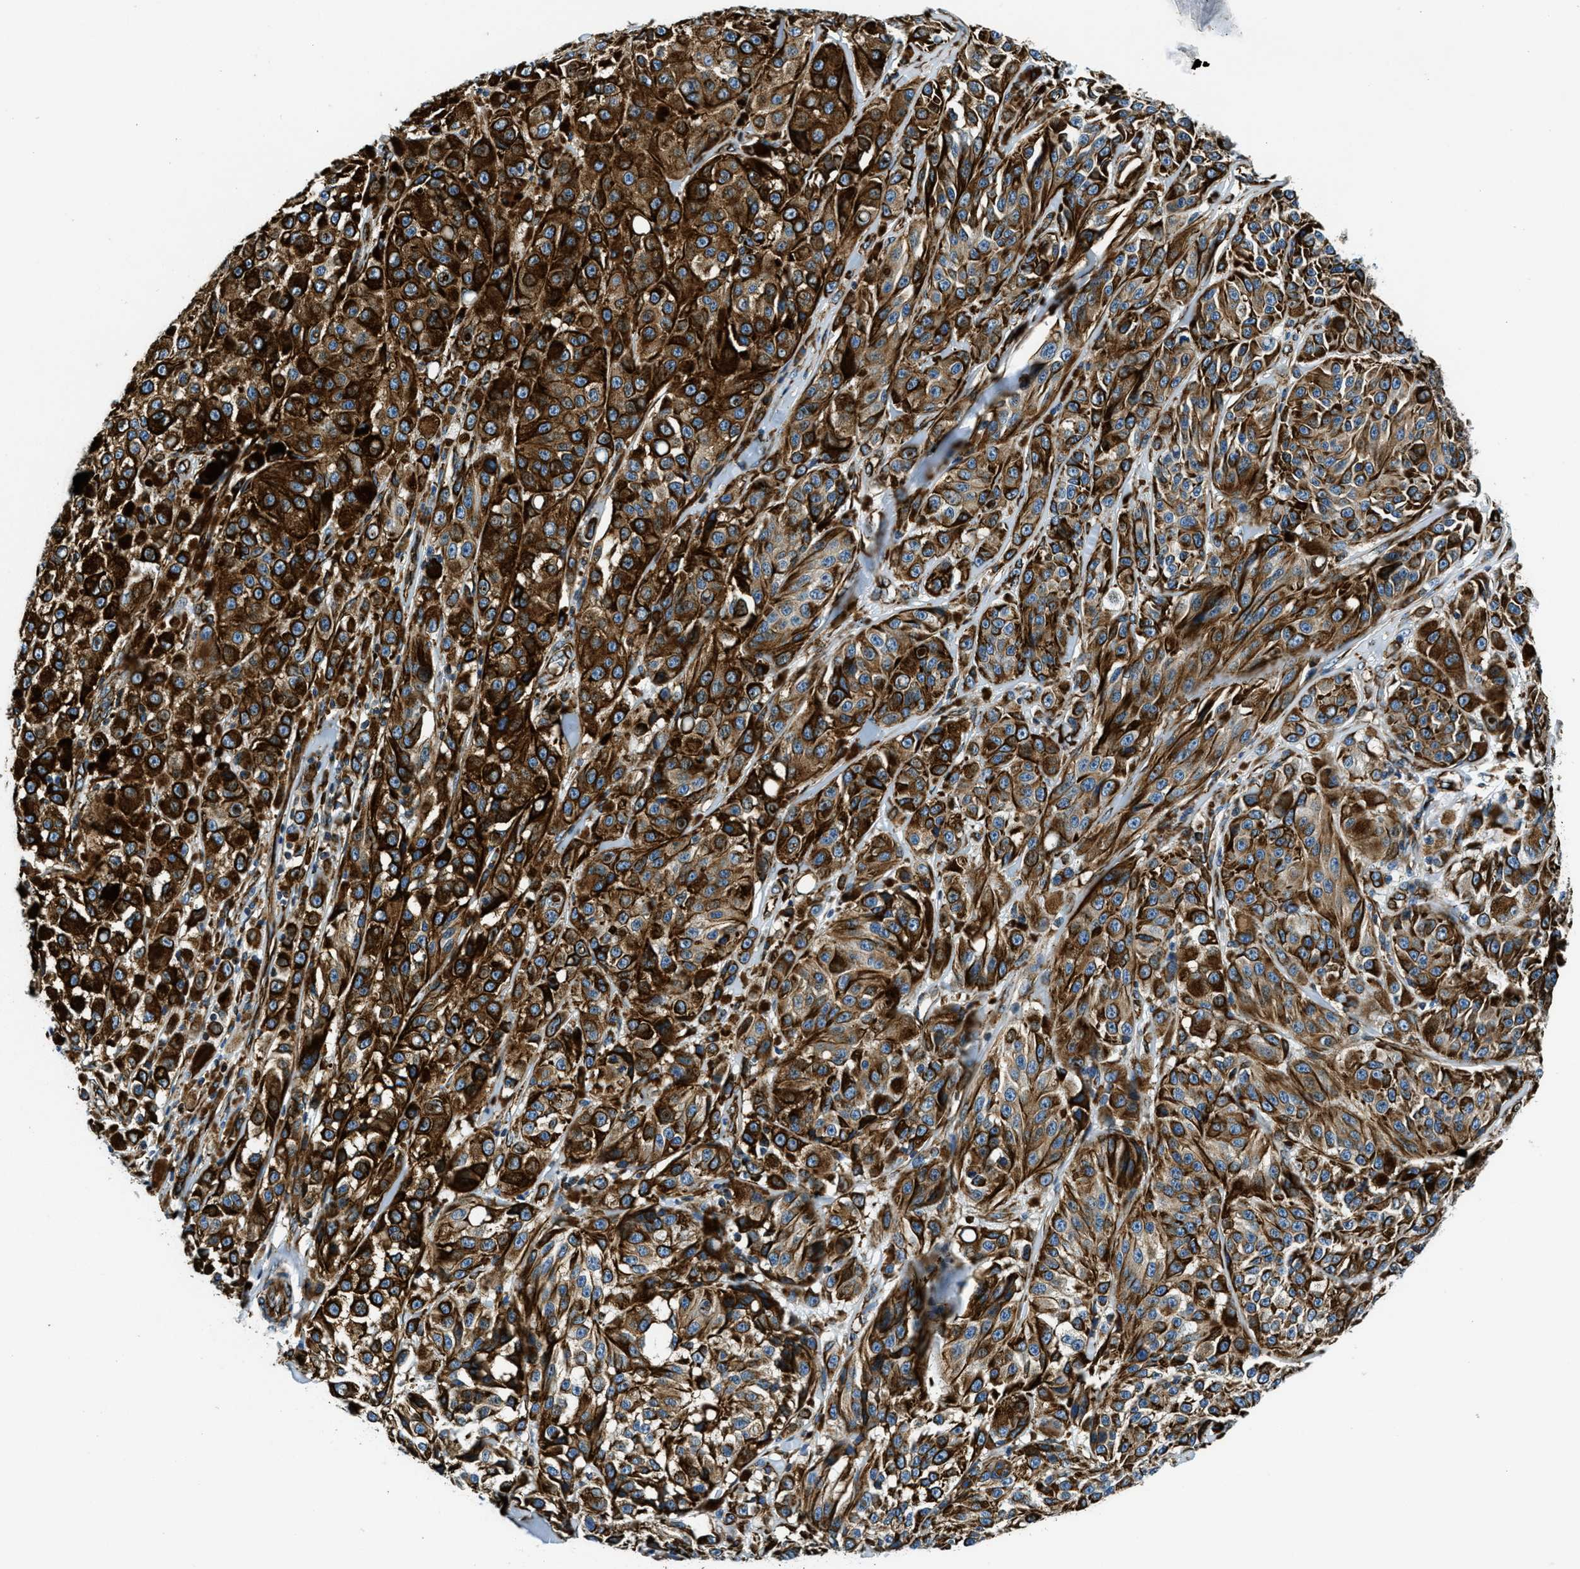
{"staining": {"intensity": "strong", "quantity": ">75%", "location": "cytoplasmic/membranous"}, "tissue": "melanoma", "cell_type": "Tumor cells", "image_type": "cancer", "snomed": [{"axis": "morphology", "description": "Malignant melanoma, NOS"}, {"axis": "topography", "description": "Skin"}], "caption": "Immunohistochemical staining of malignant melanoma reveals high levels of strong cytoplasmic/membranous expression in approximately >75% of tumor cells.", "gene": "GNS", "patient": {"sex": "male", "age": 84}}